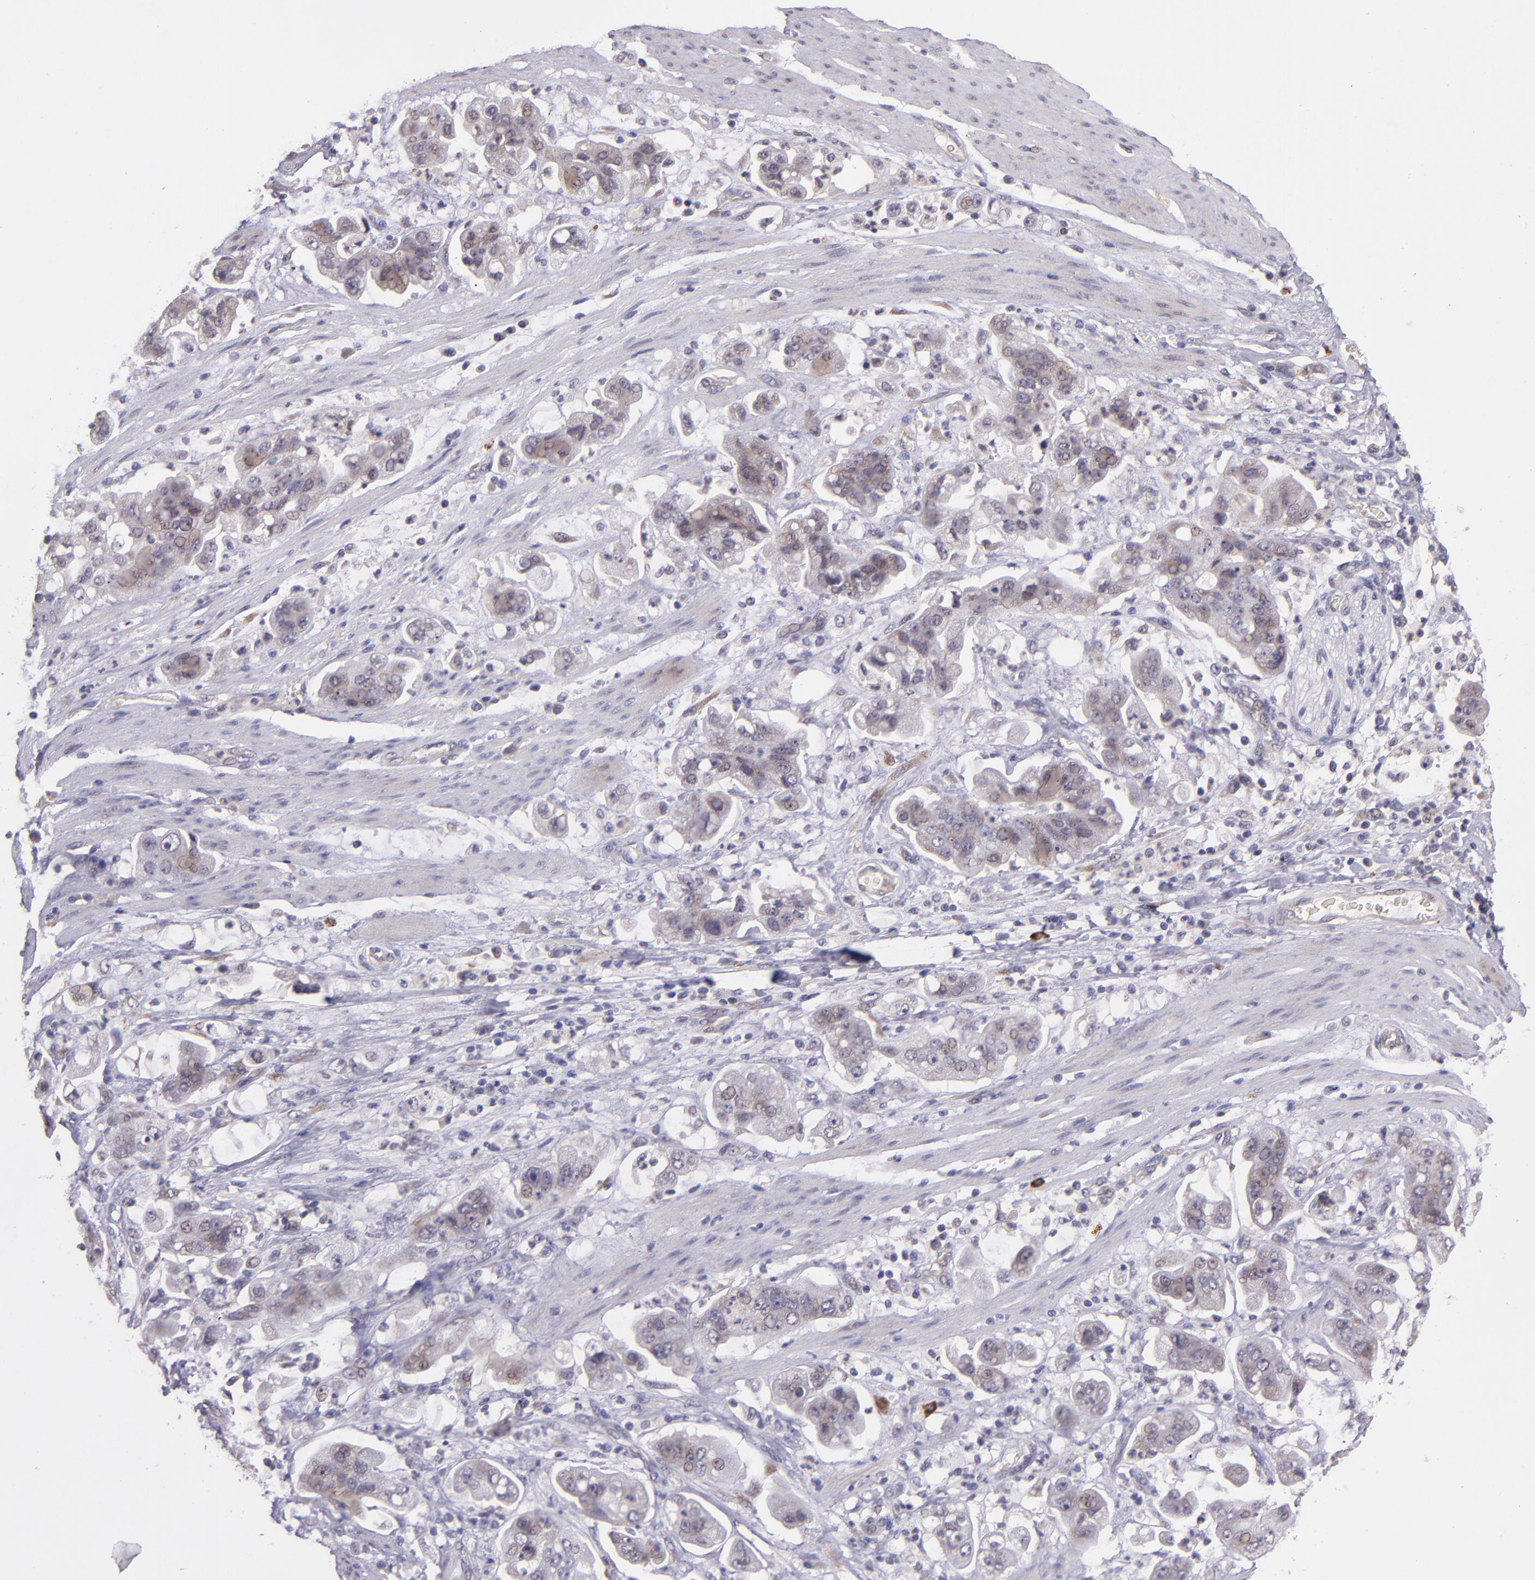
{"staining": {"intensity": "weak", "quantity": "<25%", "location": "cytoplasmic/membranous"}, "tissue": "stomach cancer", "cell_type": "Tumor cells", "image_type": "cancer", "snomed": [{"axis": "morphology", "description": "Adenocarcinoma, NOS"}, {"axis": "topography", "description": "Stomach"}], "caption": "High magnification brightfield microscopy of stomach adenocarcinoma stained with DAB (3,3'-diaminobenzidine) (brown) and counterstained with hematoxylin (blue): tumor cells show no significant staining.", "gene": "TAF7L", "patient": {"sex": "male", "age": 62}}